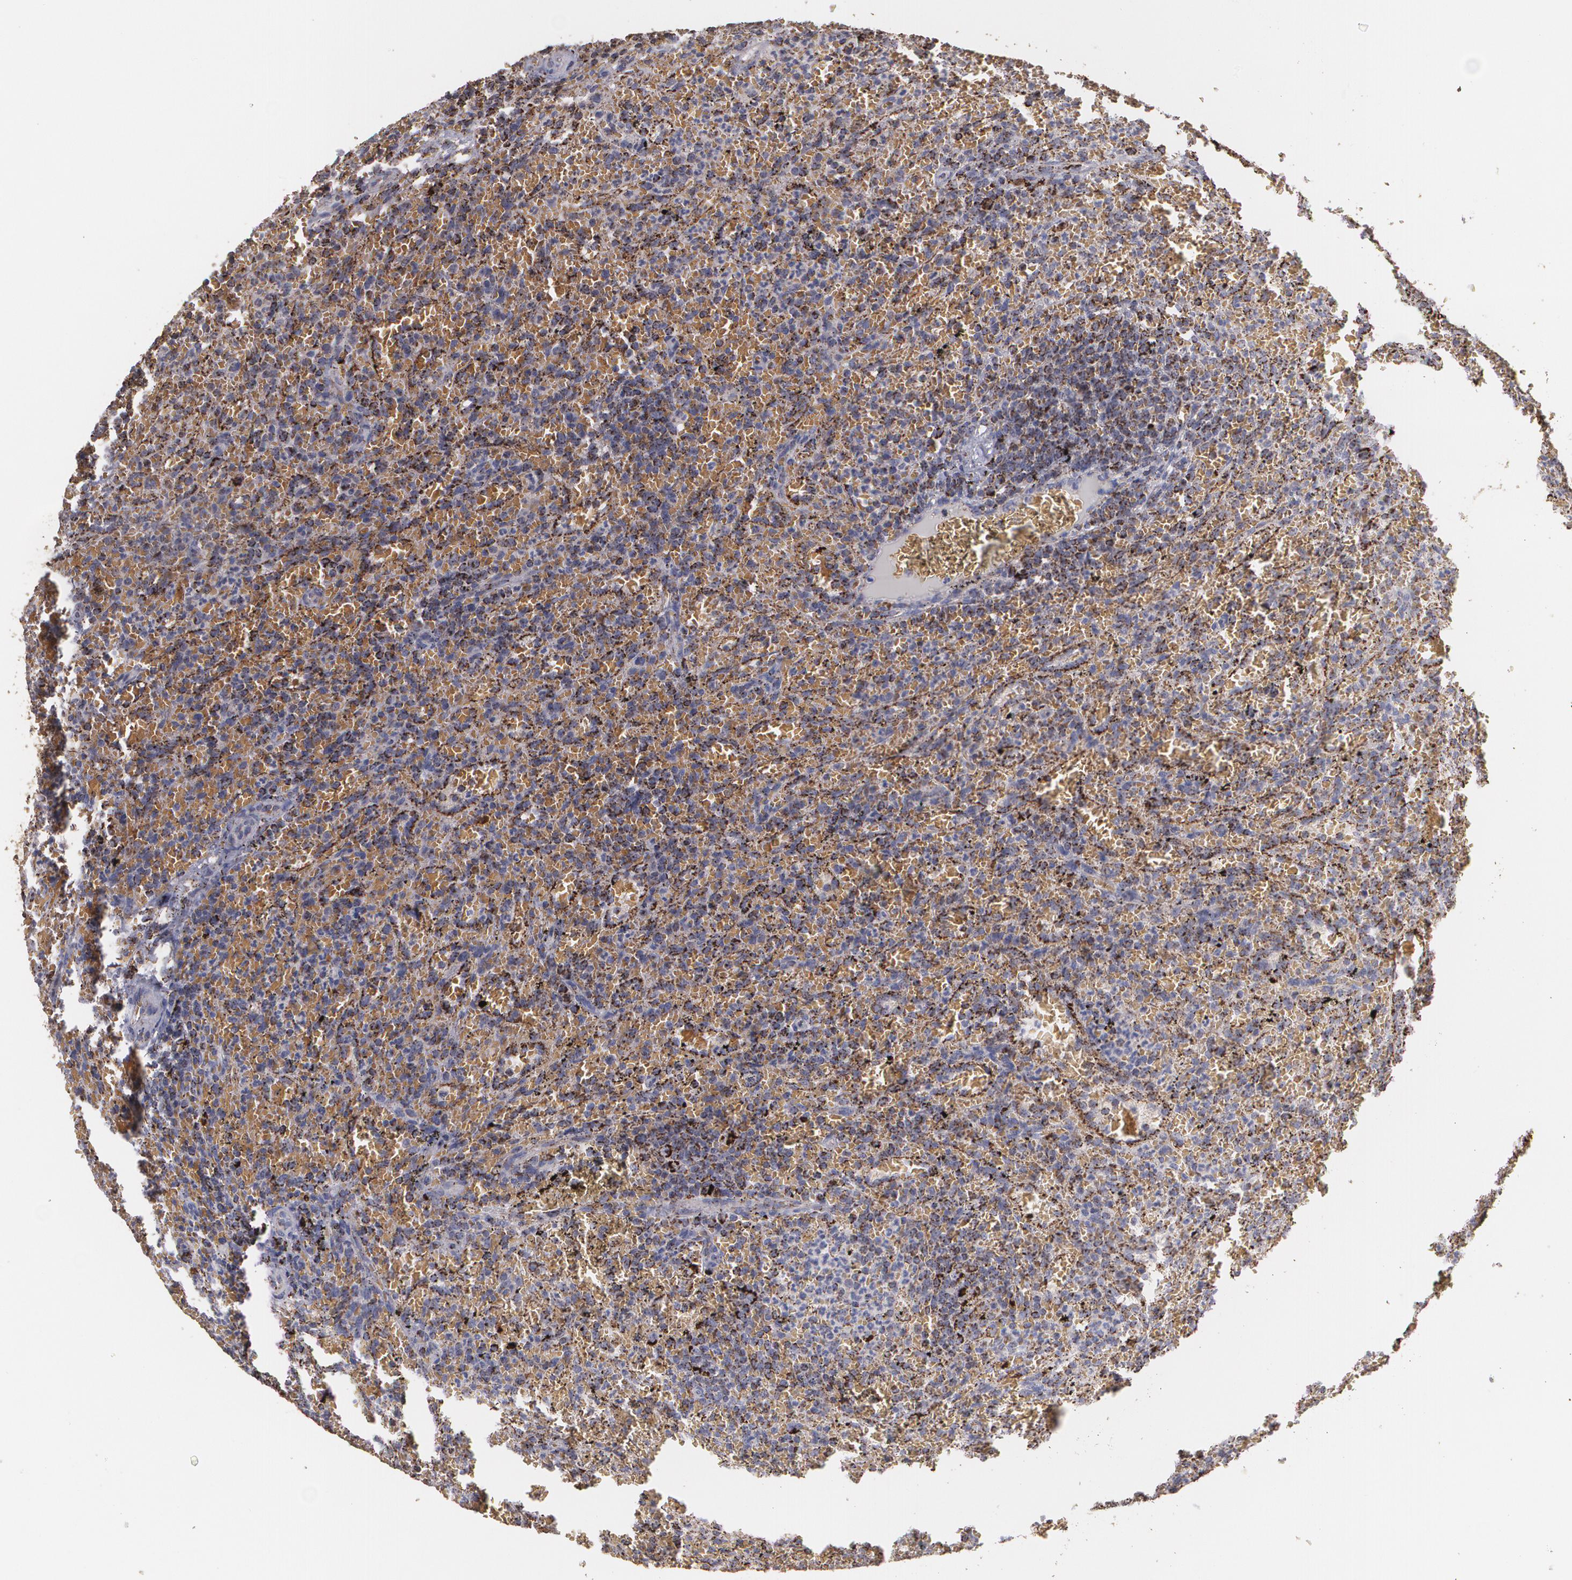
{"staining": {"intensity": "moderate", "quantity": "25%-75%", "location": "cytoplasmic/membranous"}, "tissue": "lymphoma", "cell_type": "Tumor cells", "image_type": "cancer", "snomed": [{"axis": "morphology", "description": "Malignant lymphoma, non-Hodgkin's type, Low grade"}, {"axis": "topography", "description": "Spleen"}], "caption": "Protein staining by immunohistochemistry (IHC) displays moderate cytoplasmic/membranous expression in about 25%-75% of tumor cells in low-grade malignant lymphoma, non-Hodgkin's type.", "gene": "HSPD1", "patient": {"sex": "female", "age": 64}}